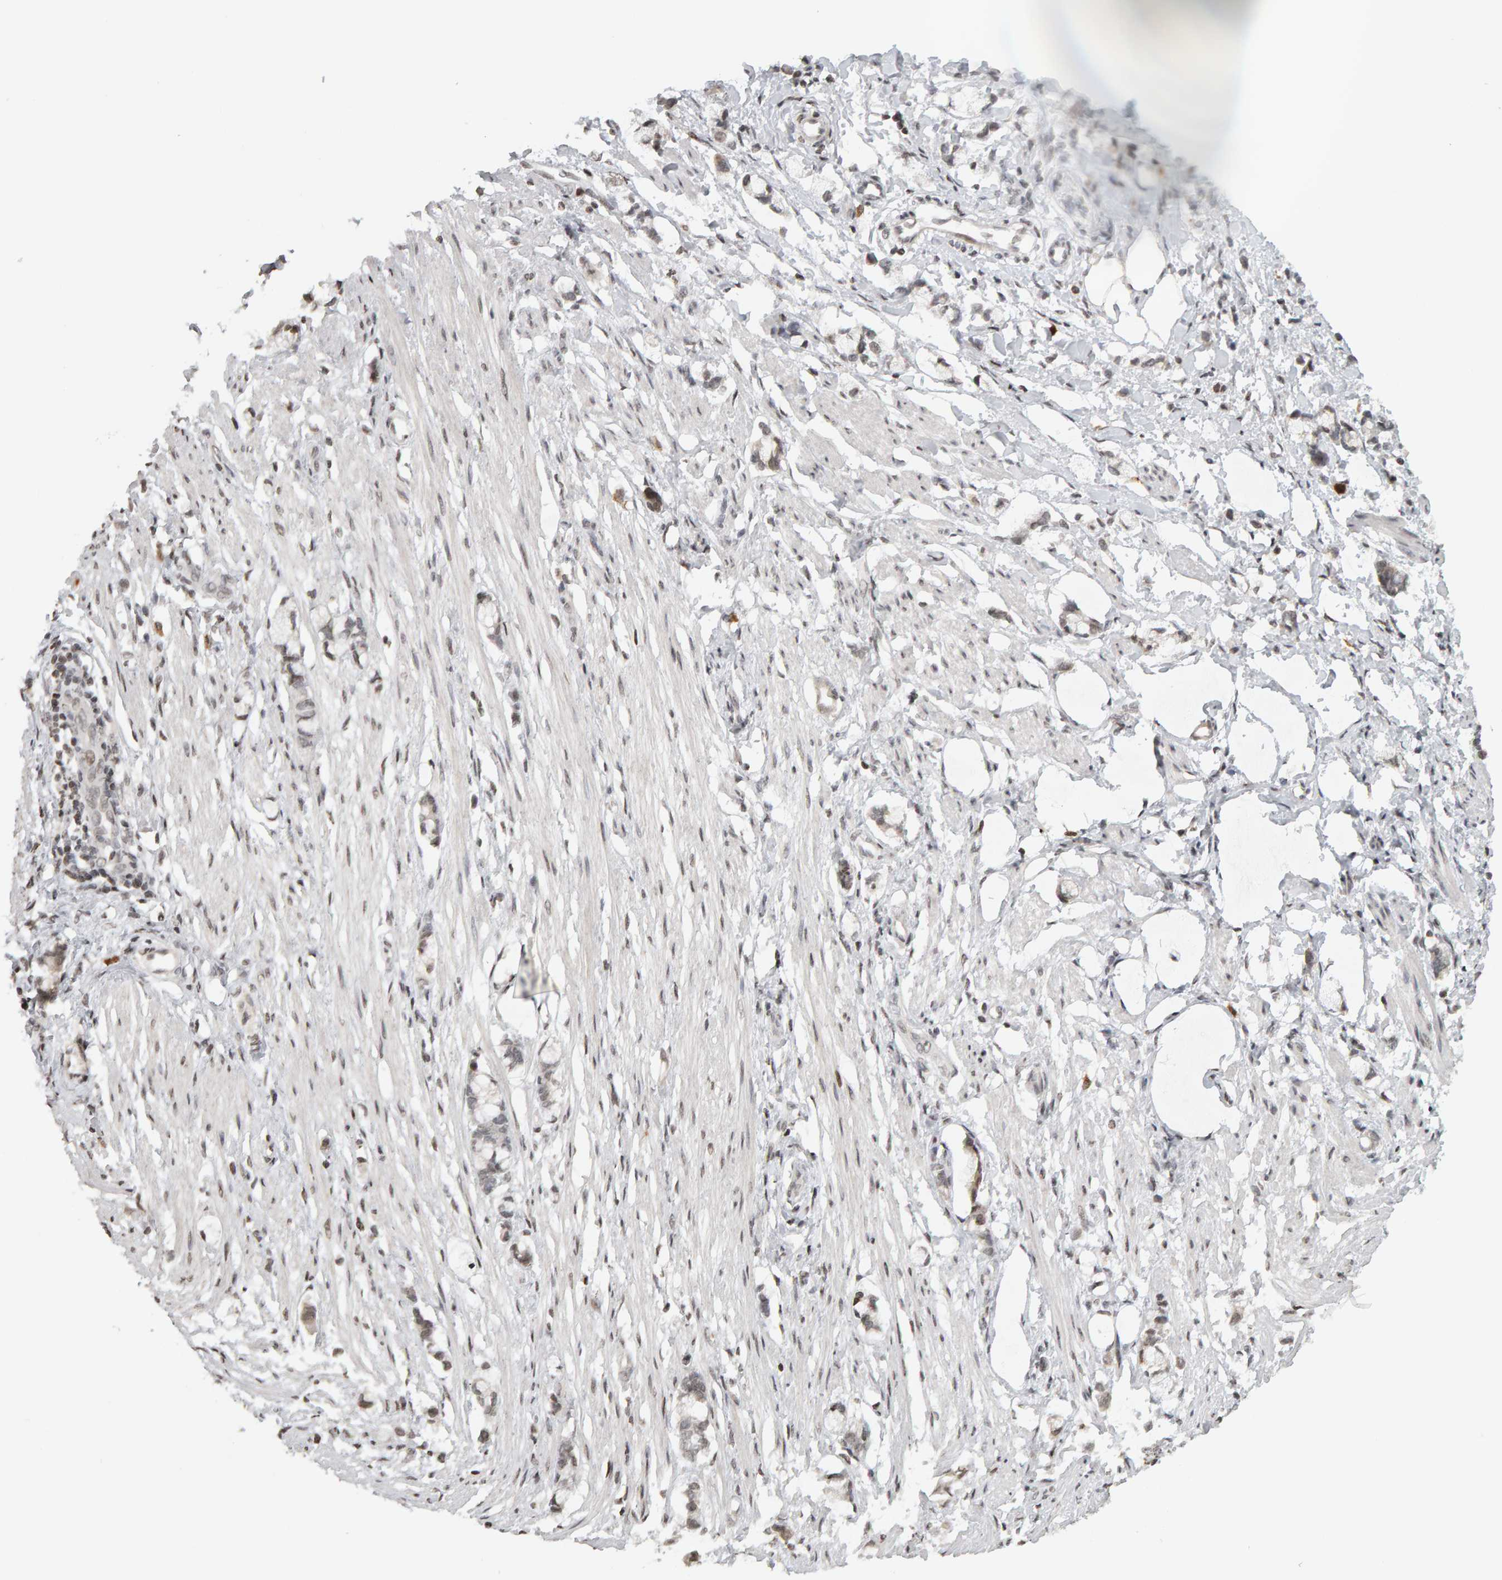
{"staining": {"intensity": "weak", "quantity": ">75%", "location": "nuclear"}, "tissue": "smooth muscle", "cell_type": "Smooth muscle cells", "image_type": "normal", "snomed": [{"axis": "morphology", "description": "Normal tissue, NOS"}, {"axis": "morphology", "description": "Adenocarcinoma, NOS"}, {"axis": "topography", "description": "Smooth muscle"}, {"axis": "topography", "description": "Colon"}], "caption": "The image shows staining of unremarkable smooth muscle, revealing weak nuclear protein staining (brown color) within smooth muscle cells.", "gene": "TRAM1", "patient": {"sex": "male", "age": 14}}